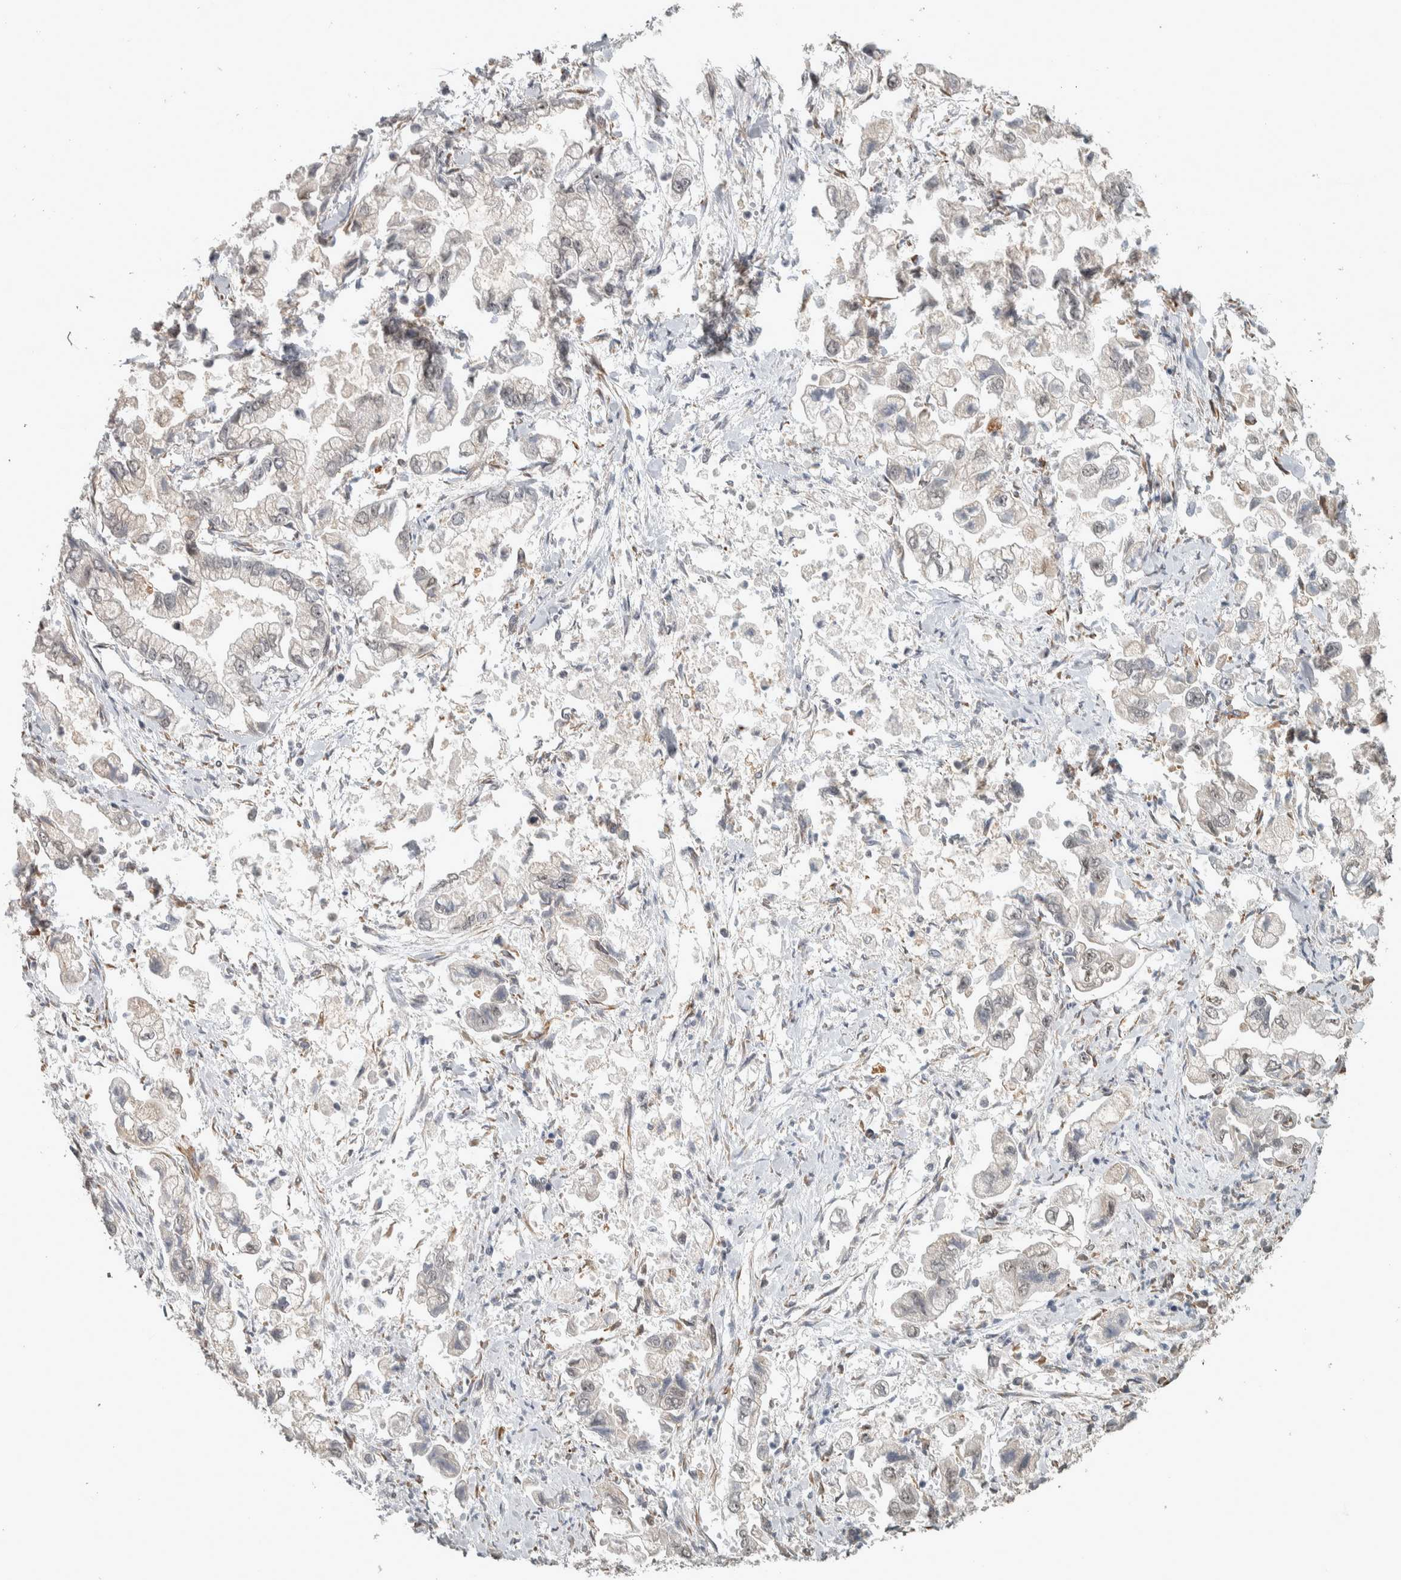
{"staining": {"intensity": "weak", "quantity": "<25%", "location": "nuclear"}, "tissue": "stomach cancer", "cell_type": "Tumor cells", "image_type": "cancer", "snomed": [{"axis": "morphology", "description": "Normal tissue, NOS"}, {"axis": "morphology", "description": "Adenocarcinoma, NOS"}, {"axis": "topography", "description": "Stomach"}], "caption": "Human stomach cancer stained for a protein using immunohistochemistry (IHC) shows no staining in tumor cells.", "gene": "DDX42", "patient": {"sex": "male", "age": 62}}